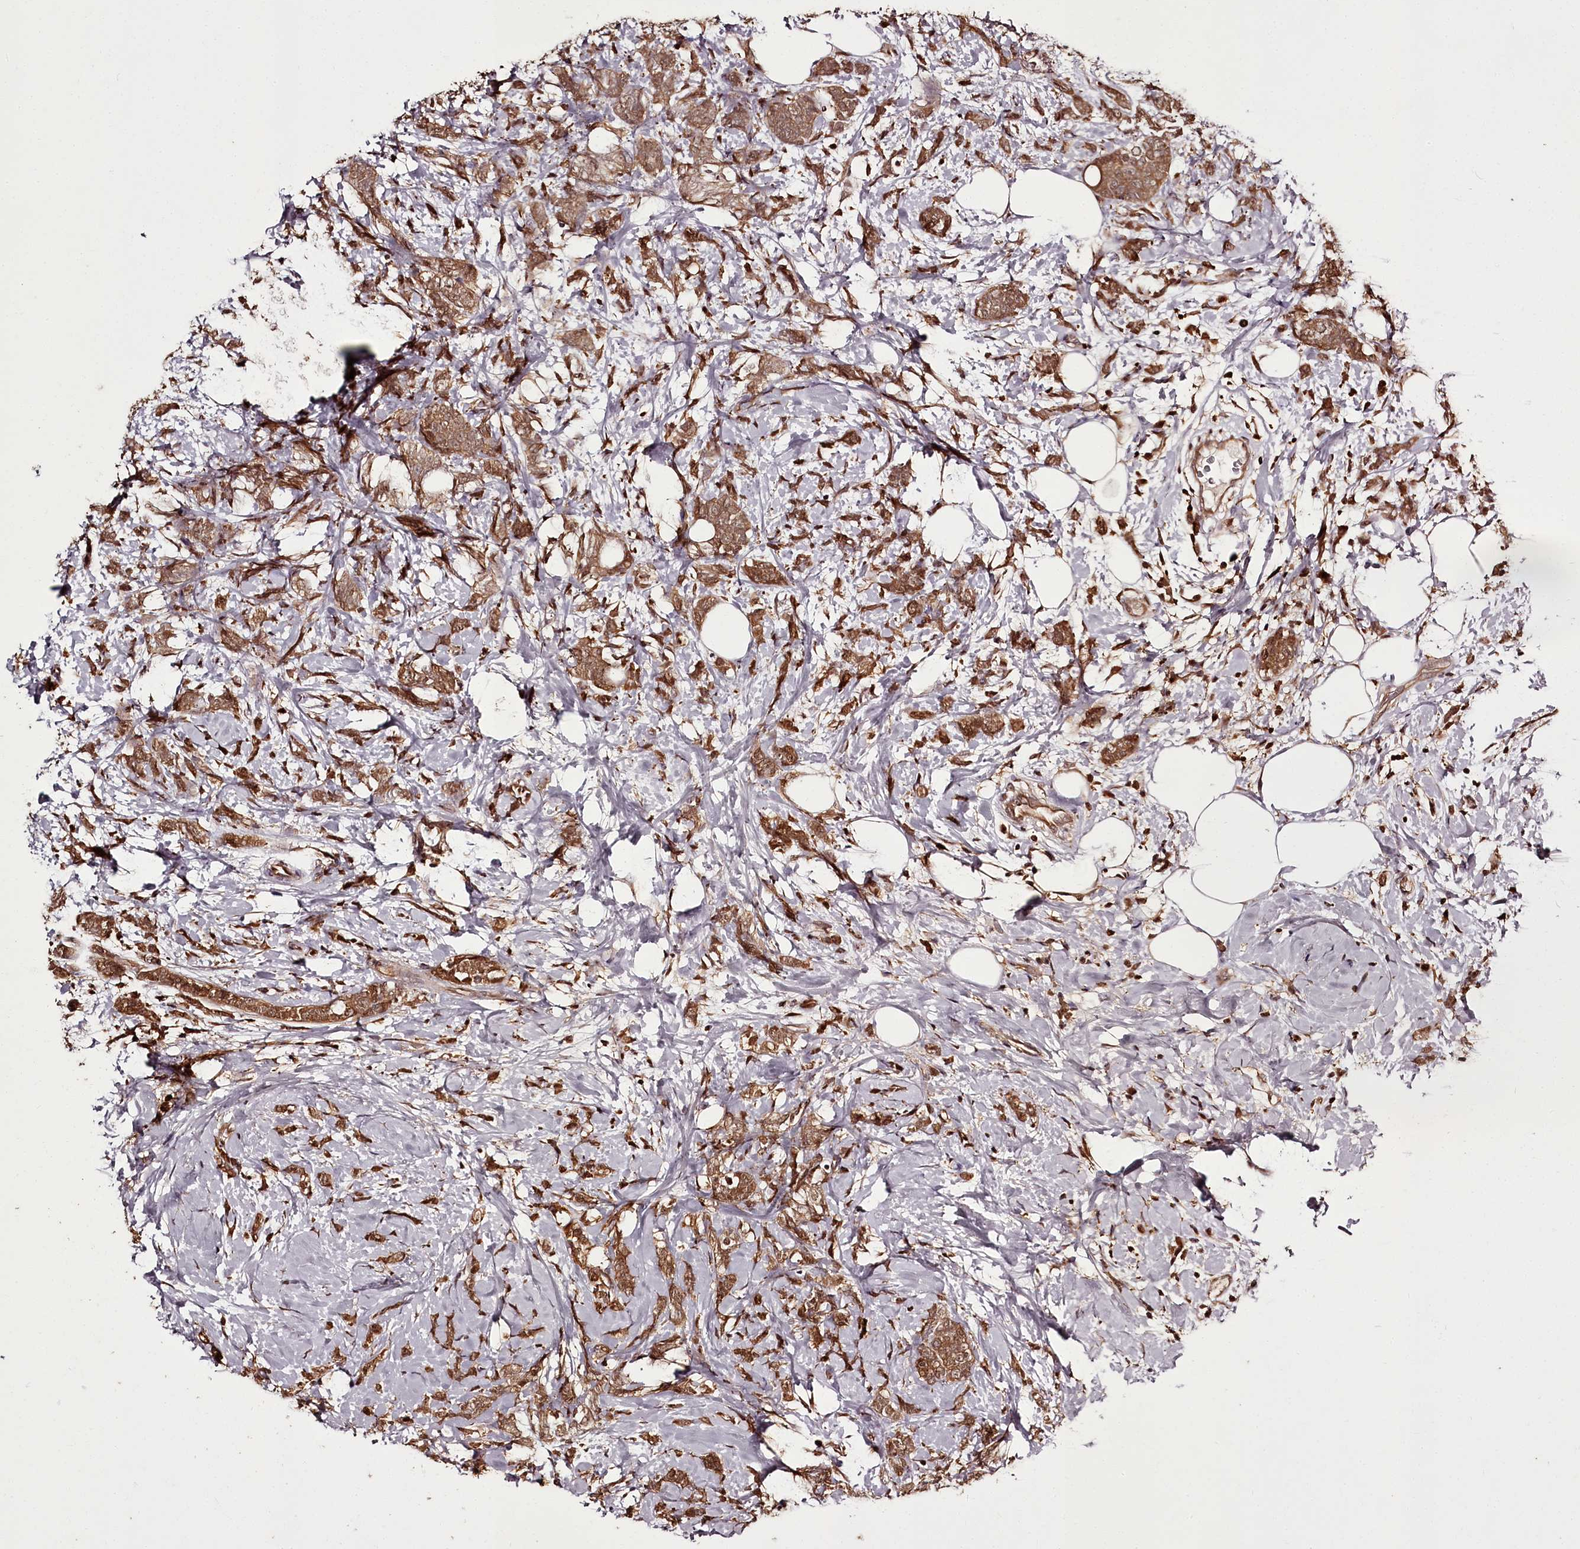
{"staining": {"intensity": "moderate", "quantity": ">75%", "location": "cytoplasmic/membranous"}, "tissue": "breast cancer", "cell_type": "Tumor cells", "image_type": "cancer", "snomed": [{"axis": "morphology", "description": "Lobular carcinoma"}, {"axis": "topography", "description": "Breast"}], "caption": "Breast cancer (lobular carcinoma) stained with a brown dye demonstrates moderate cytoplasmic/membranous positive staining in about >75% of tumor cells.", "gene": "NPRL2", "patient": {"sex": "female", "age": 58}}